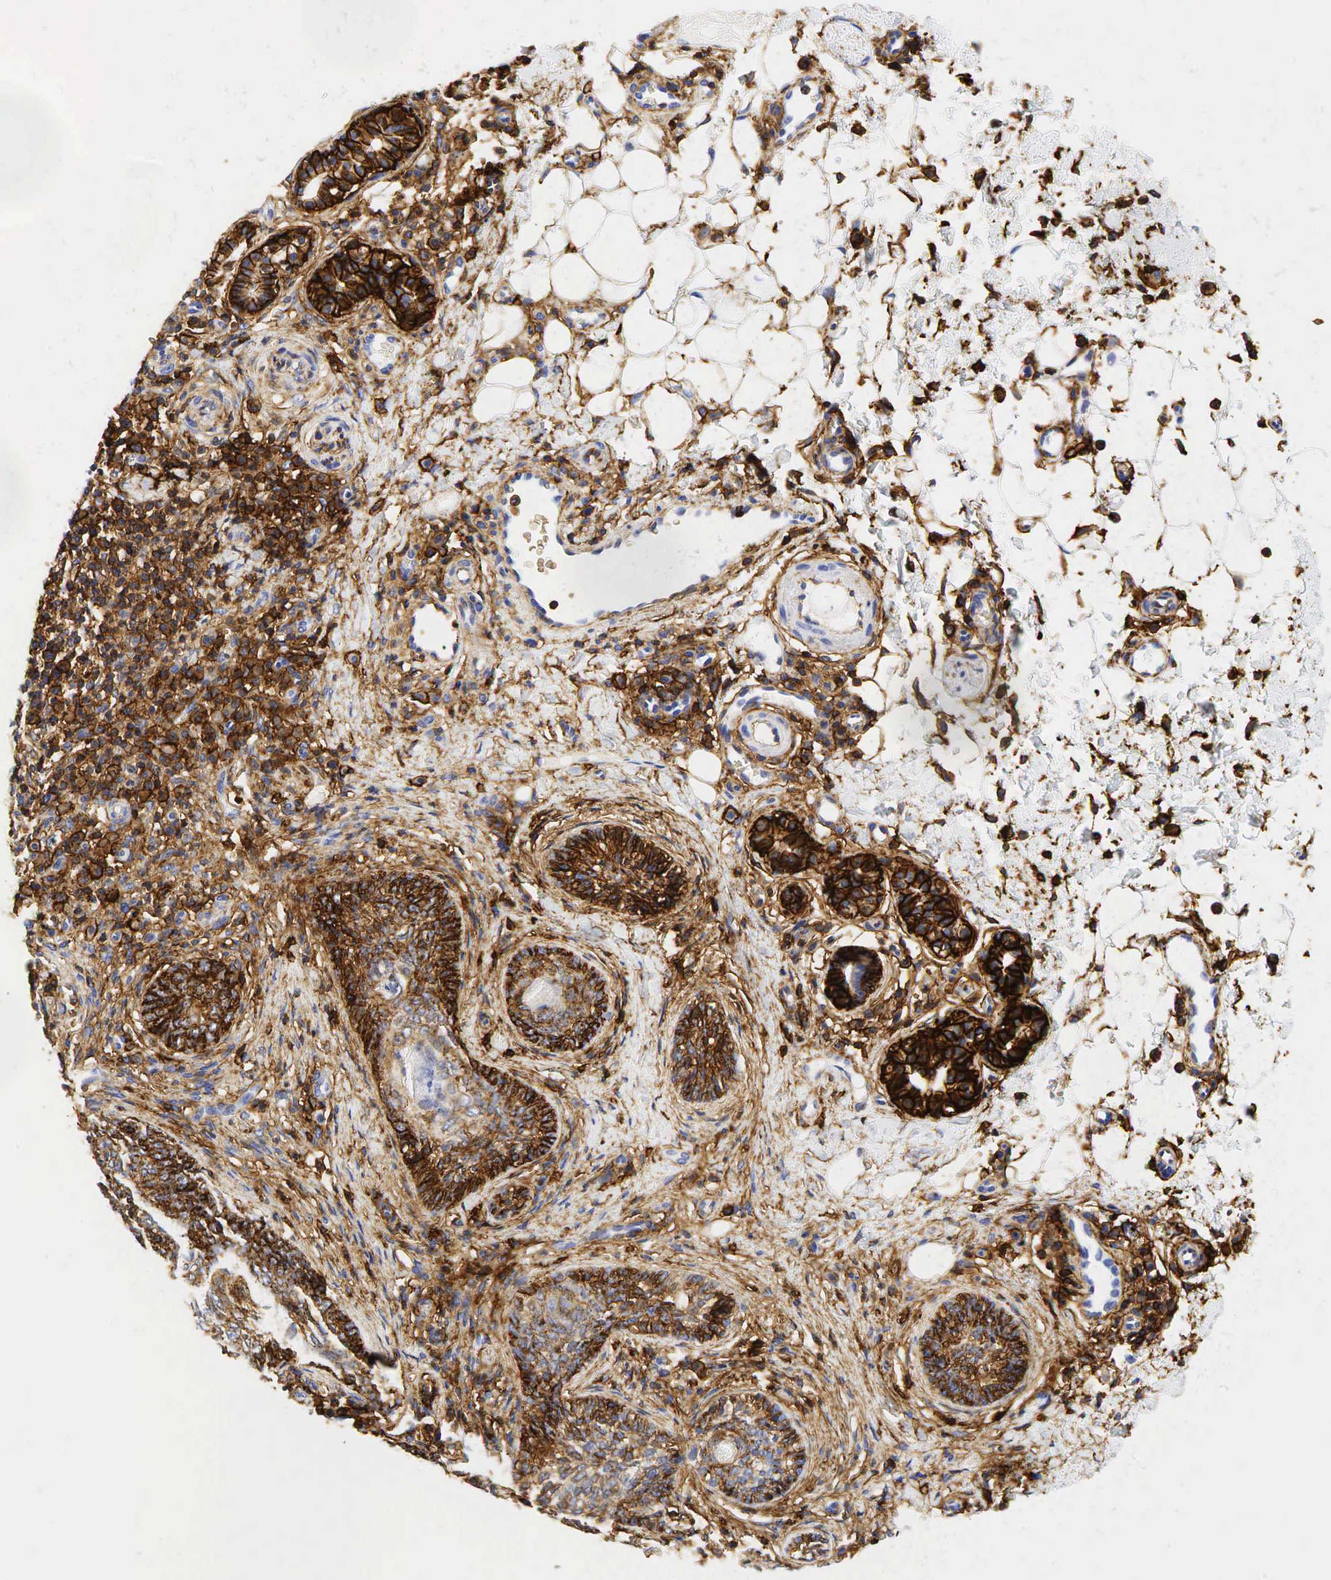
{"staining": {"intensity": "moderate", "quantity": ">75%", "location": "cytoplasmic/membranous"}, "tissue": "skin cancer", "cell_type": "Tumor cells", "image_type": "cancer", "snomed": [{"axis": "morphology", "description": "Basal cell carcinoma"}, {"axis": "topography", "description": "Skin"}], "caption": "An IHC photomicrograph of neoplastic tissue is shown. Protein staining in brown highlights moderate cytoplasmic/membranous positivity in skin basal cell carcinoma within tumor cells.", "gene": "CD44", "patient": {"sex": "male", "age": 89}}